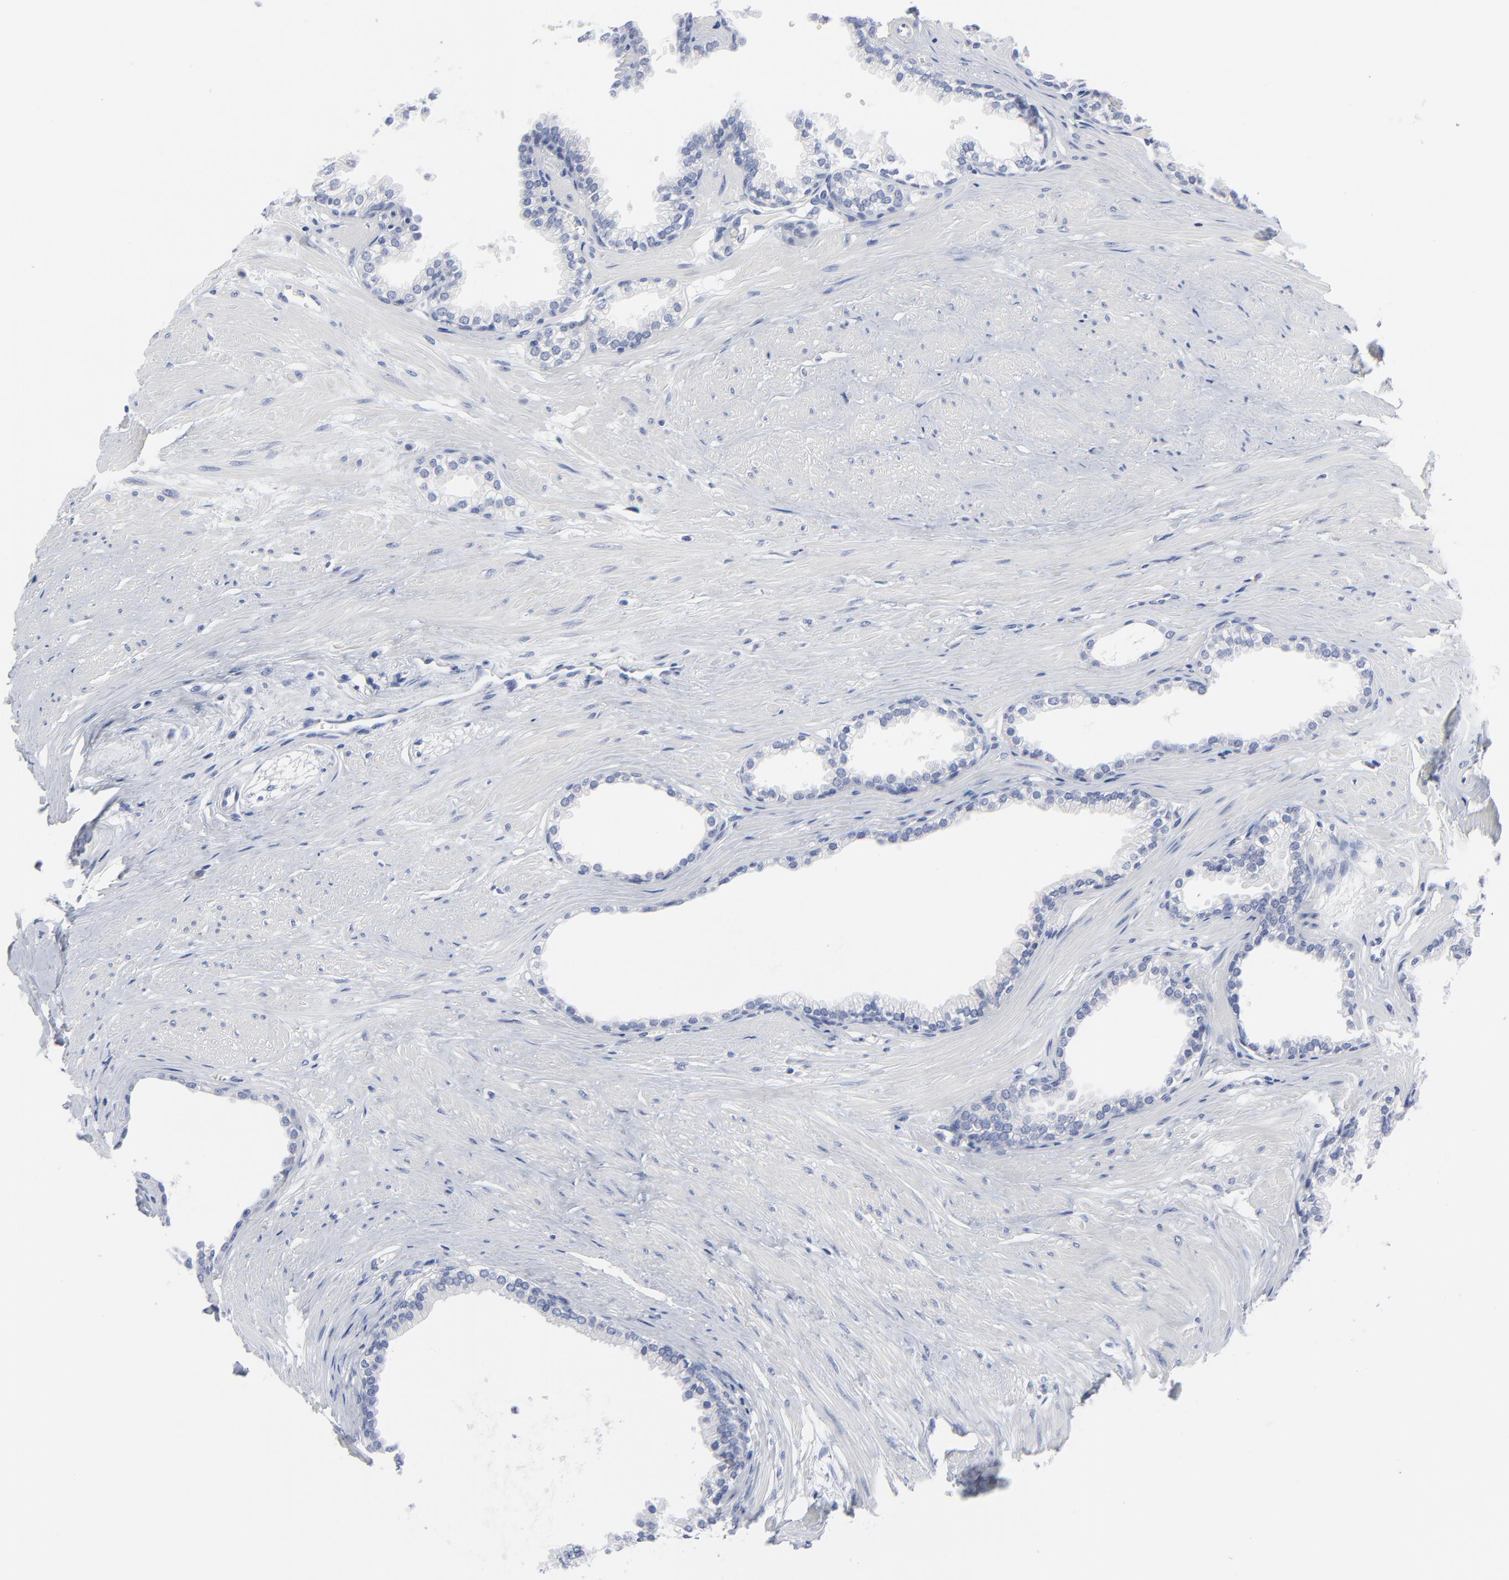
{"staining": {"intensity": "negative", "quantity": "none", "location": "none"}, "tissue": "prostate", "cell_type": "Glandular cells", "image_type": "normal", "snomed": [{"axis": "morphology", "description": "Normal tissue, NOS"}, {"axis": "topography", "description": "Prostate"}], "caption": "Histopathology image shows no protein positivity in glandular cells of unremarkable prostate. (Brightfield microscopy of DAB immunohistochemistry (IHC) at high magnification).", "gene": "CLEC4G", "patient": {"sex": "male", "age": 64}}